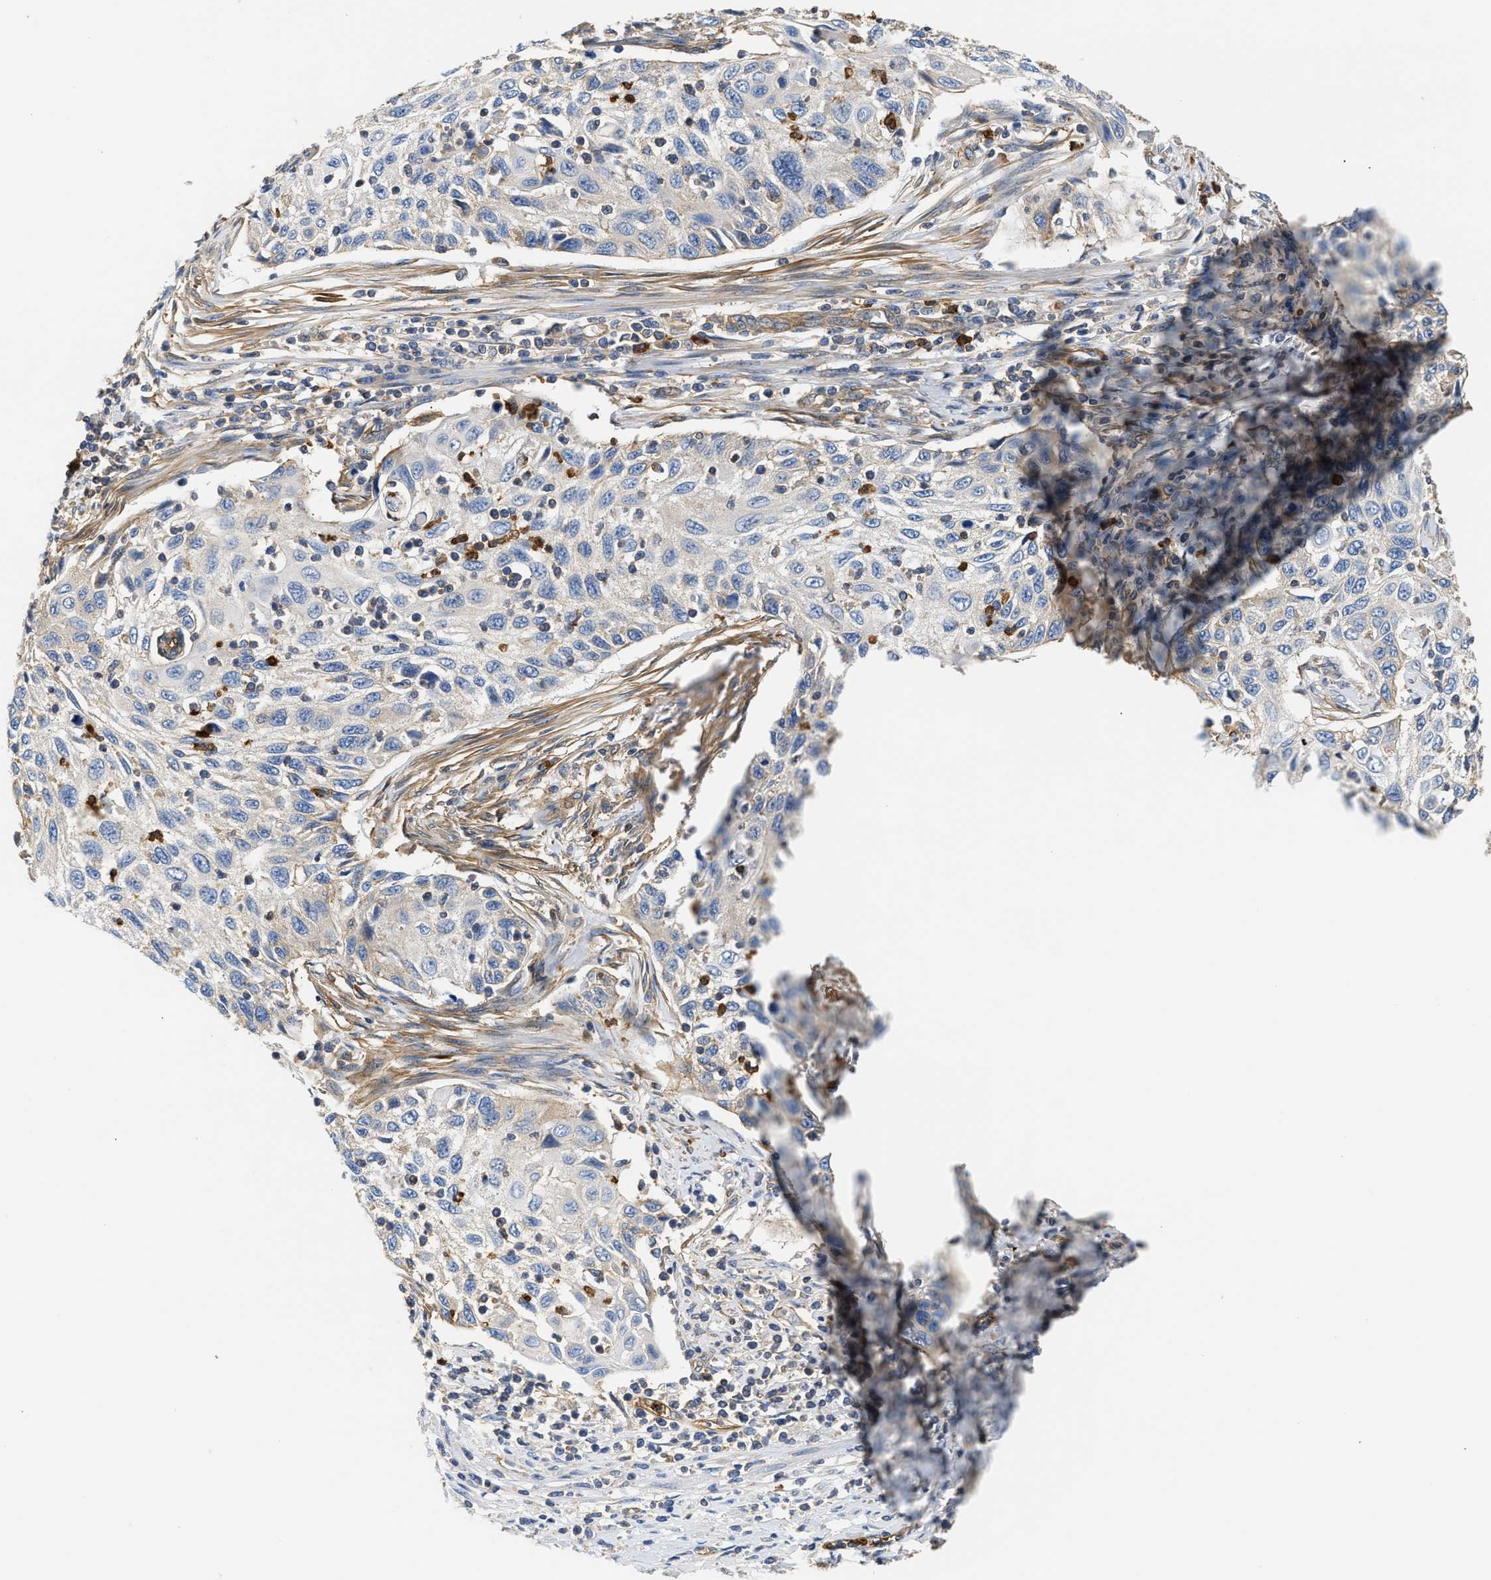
{"staining": {"intensity": "negative", "quantity": "none", "location": "none"}, "tissue": "cervical cancer", "cell_type": "Tumor cells", "image_type": "cancer", "snomed": [{"axis": "morphology", "description": "Squamous cell carcinoma, NOS"}, {"axis": "topography", "description": "Cervix"}], "caption": "Immunohistochemical staining of cervical cancer exhibits no significant positivity in tumor cells. Brightfield microscopy of immunohistochemistry (IHC) stained with DAB (3,3'-diaminobenzidine) (brown) and hematoxylin (blue), captured at high magnification.", "gene": "SAMD9L", "patient": {"sex": "female", "age": 70}}